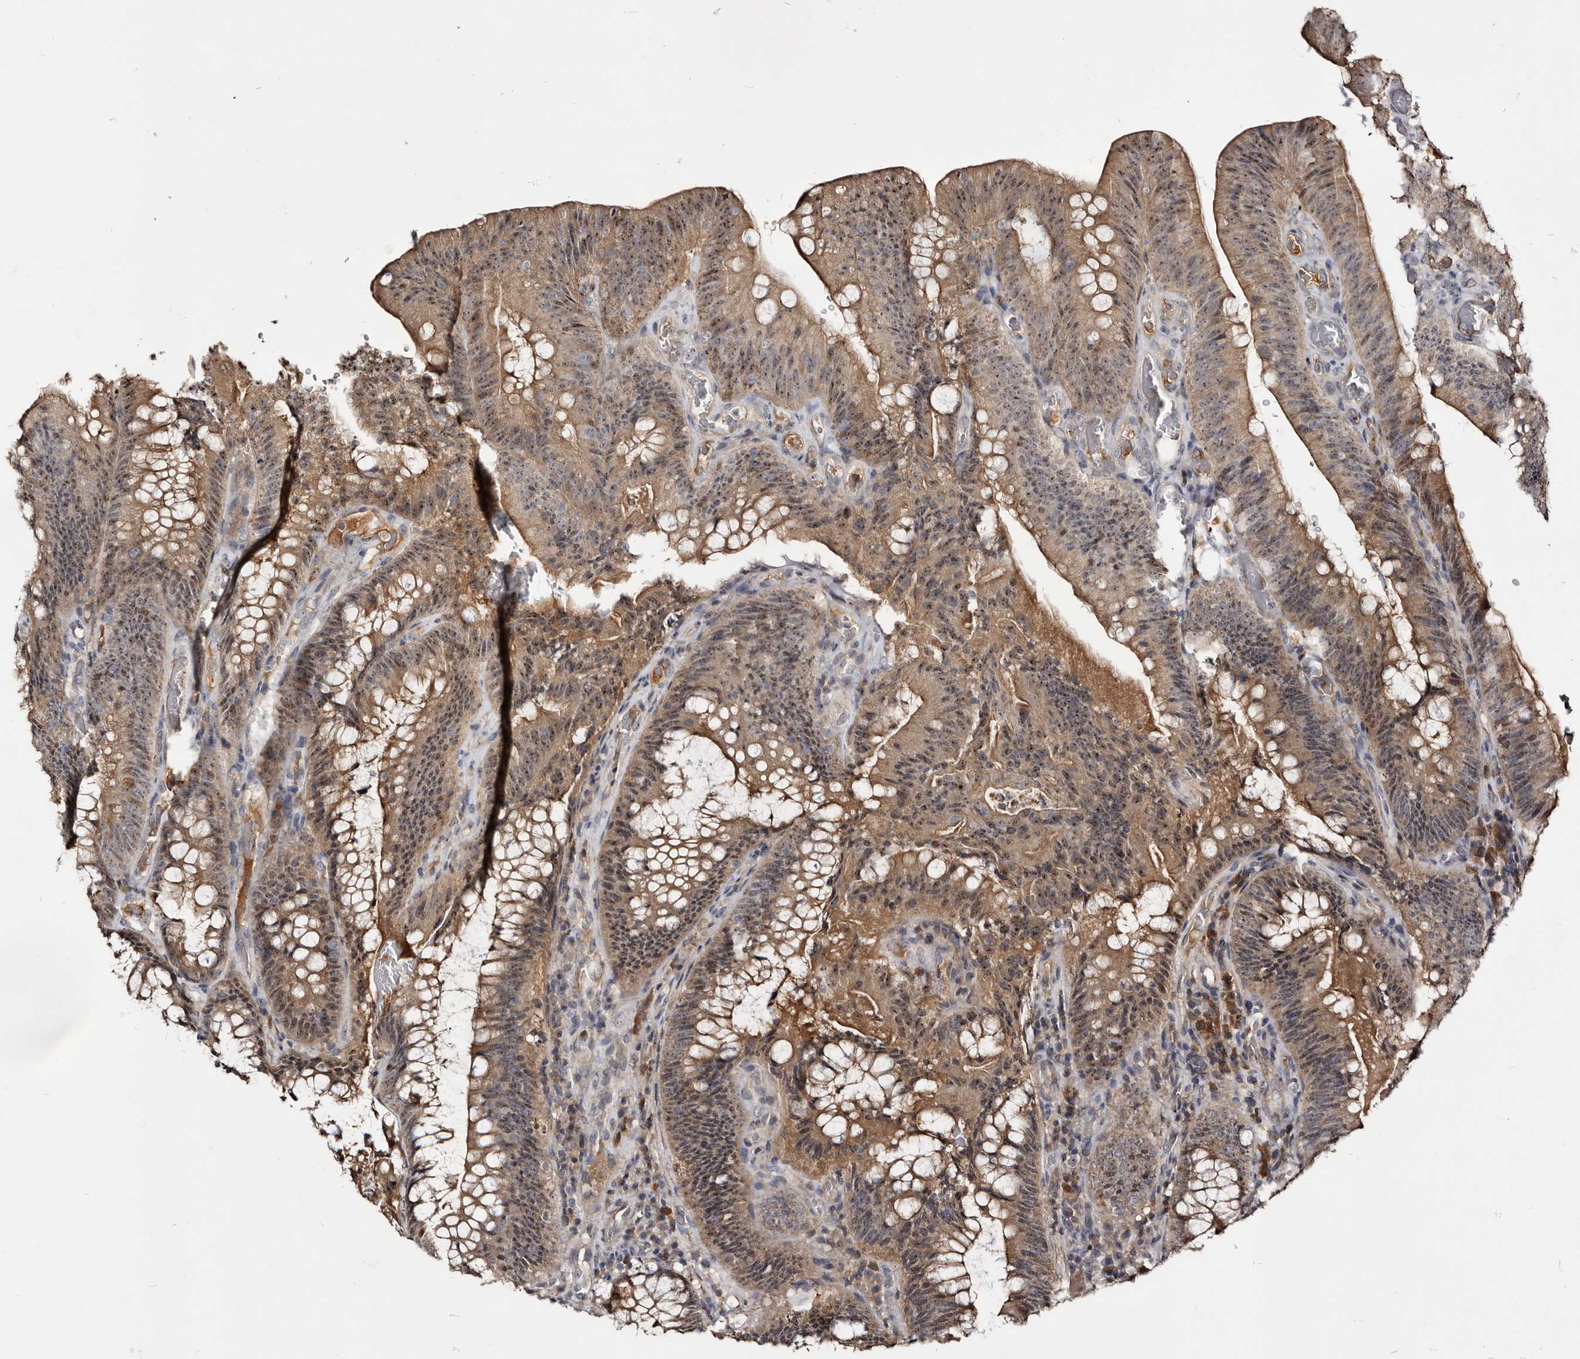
{"staining": {"intensity": "moderate", "quantity": "25%-75%", "location": "cytoplasmic/membranous,nuclear"}, "tissue": "colorectal cancer", "cell_type": "Tumor cells", "image_type": "cancer", "snomed": [{"axis": "morphology", "description": "Normal tissue, NOS"}, {"axis": "topography", "description": "Colon"}], "caption": "Immunohistochemistry of human colorectal cancer reveals medium levels of moderate cytoplasmic/membranous and nuclear staining in approximately 25%-75% of tumor cells.", "gene": "TTC39A", "patient": {"sex": "female", "age": 82}}